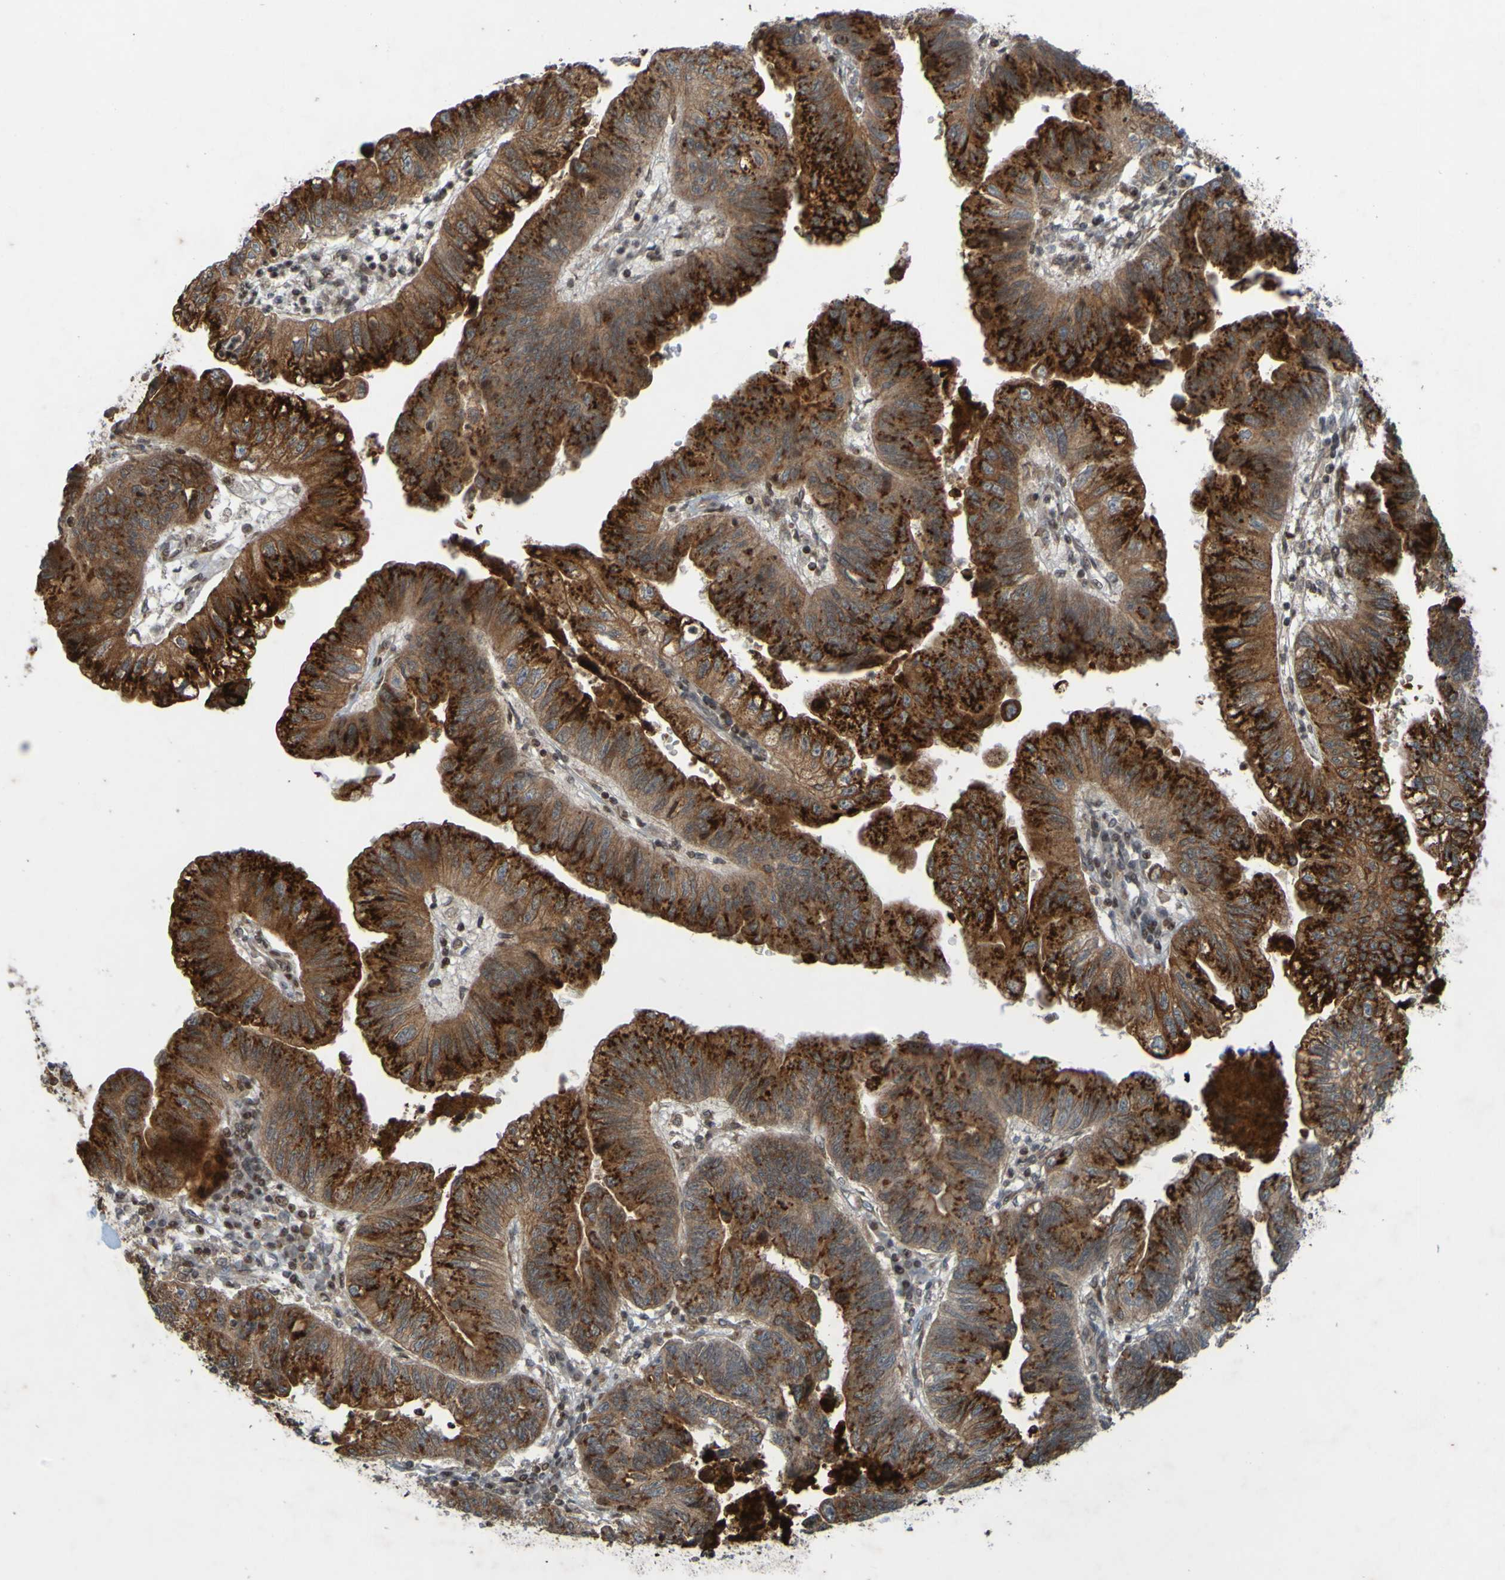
{"staining": {"intensity": "strong", "quantity": ">75%", "location": "cytoplasmic/membranous"}, "tissue": "stomach cancer", "cell_type": "Tumor cells", "image_type": "cancer", "snomed": [{"axis": "morphology", "description": "Adenocarcinoma, NOS"}, {"axis": "topography", "description": "Stomach"}], "caption": "Protein expression analysis of stomach adenocarcinoma exhibits strong cytoplasmic/membranous staining in about >75% of tumor cells. (DAB (3,3'-diaminobenzidine) IHC, brown staining for protein, blue staining for nuclei).", "gene": "GUCY1A1", "patient": {"sex": "male", "age": 59}}